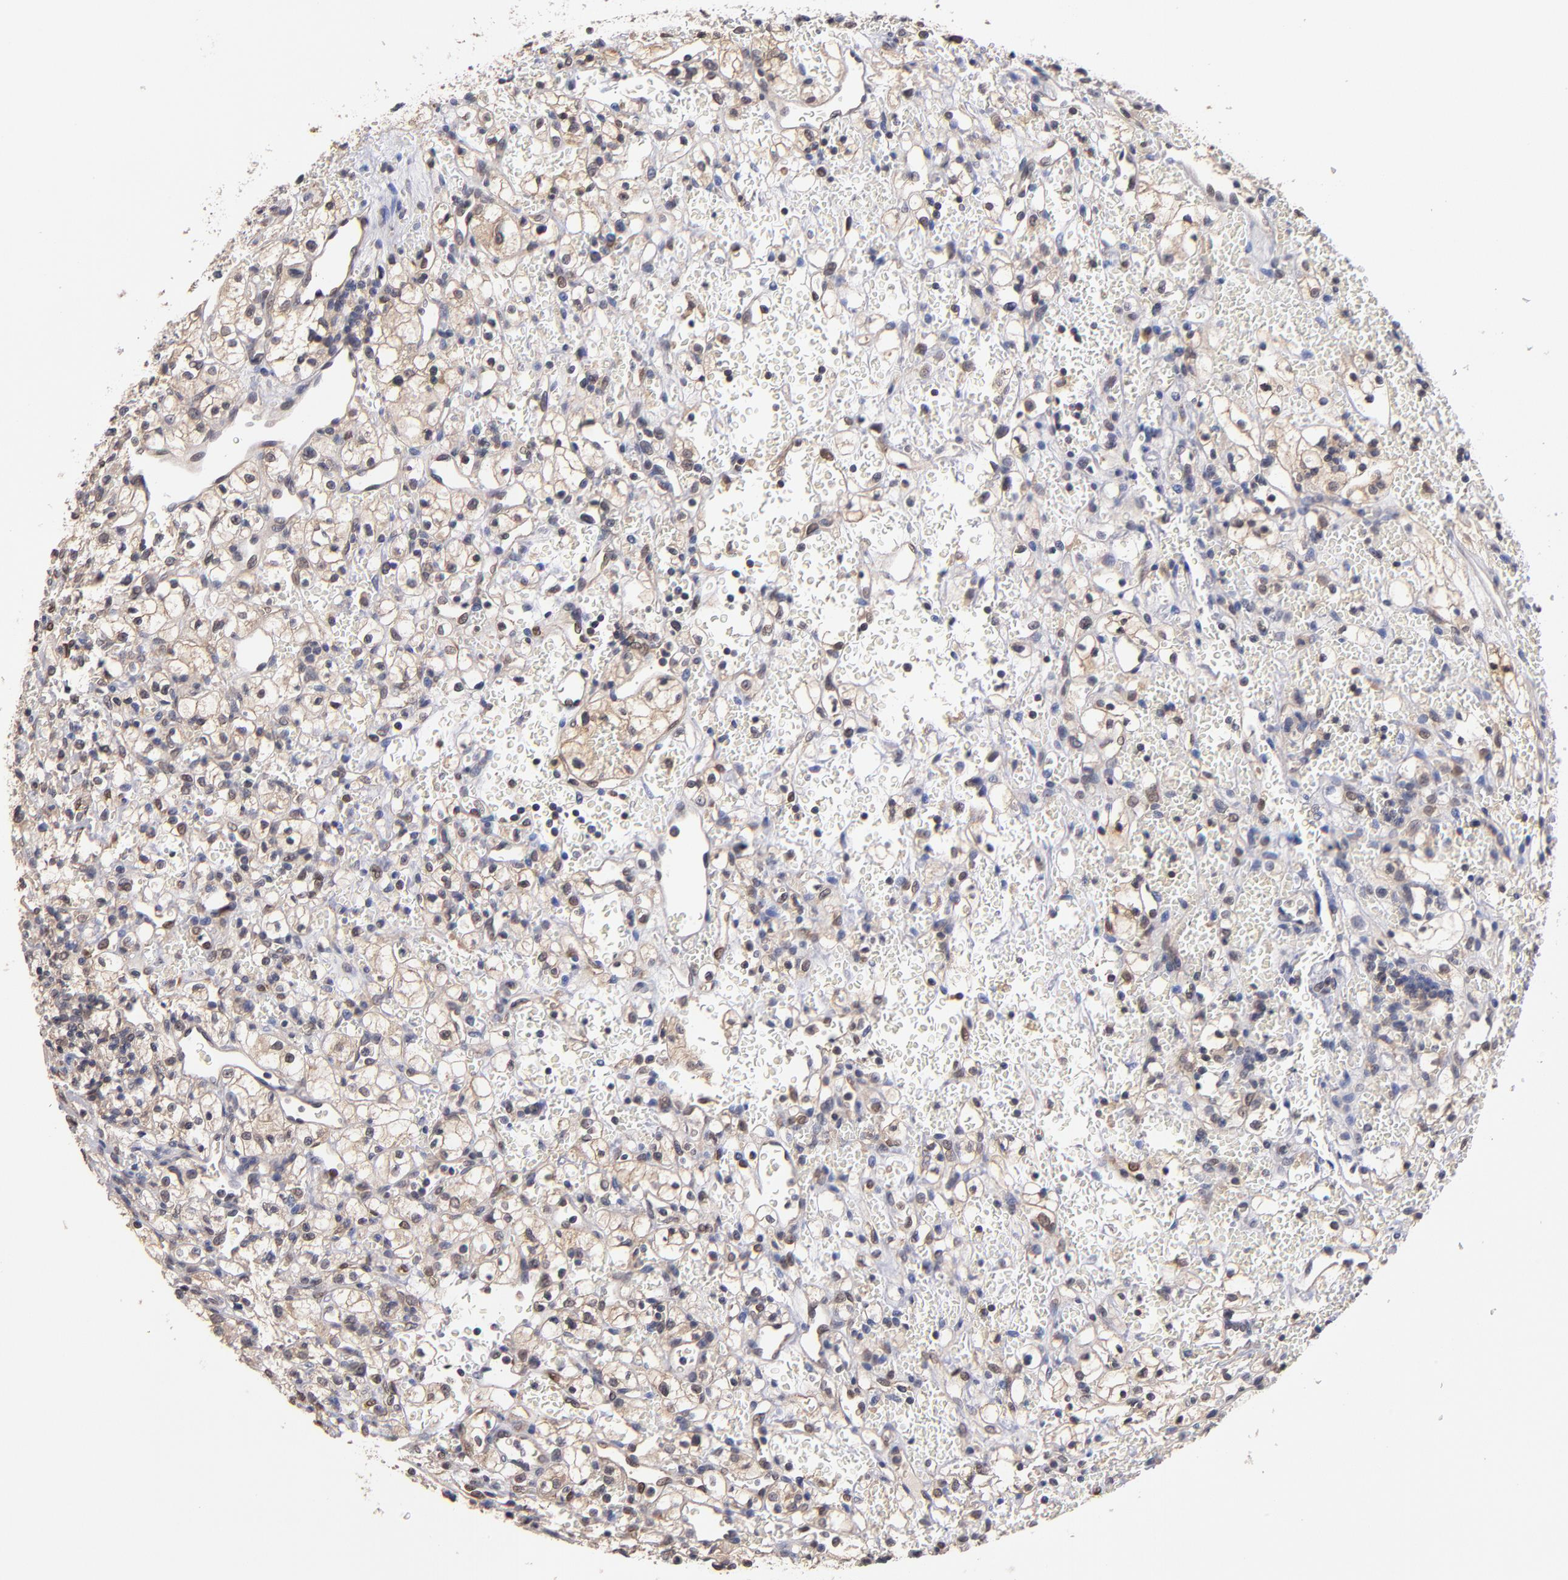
{"staining": {"intensity": "weak", "quantity": "<25%", "location": "cytoplasmic/membranous"}, "tissue": "renal cancer", "cell_type": "Tumor cells", "image_type": "cancer", "snomed": [{"axis": "morphology", "description": "Adenocarcinoma, NOS"}, {"axis": "topography", "description": "Kidney"}], "caption": "IHC of renal cancer shows no staining in tumor cells.", "gene": "PSMD10", "patient": {"sex": "female", "age": 62}}